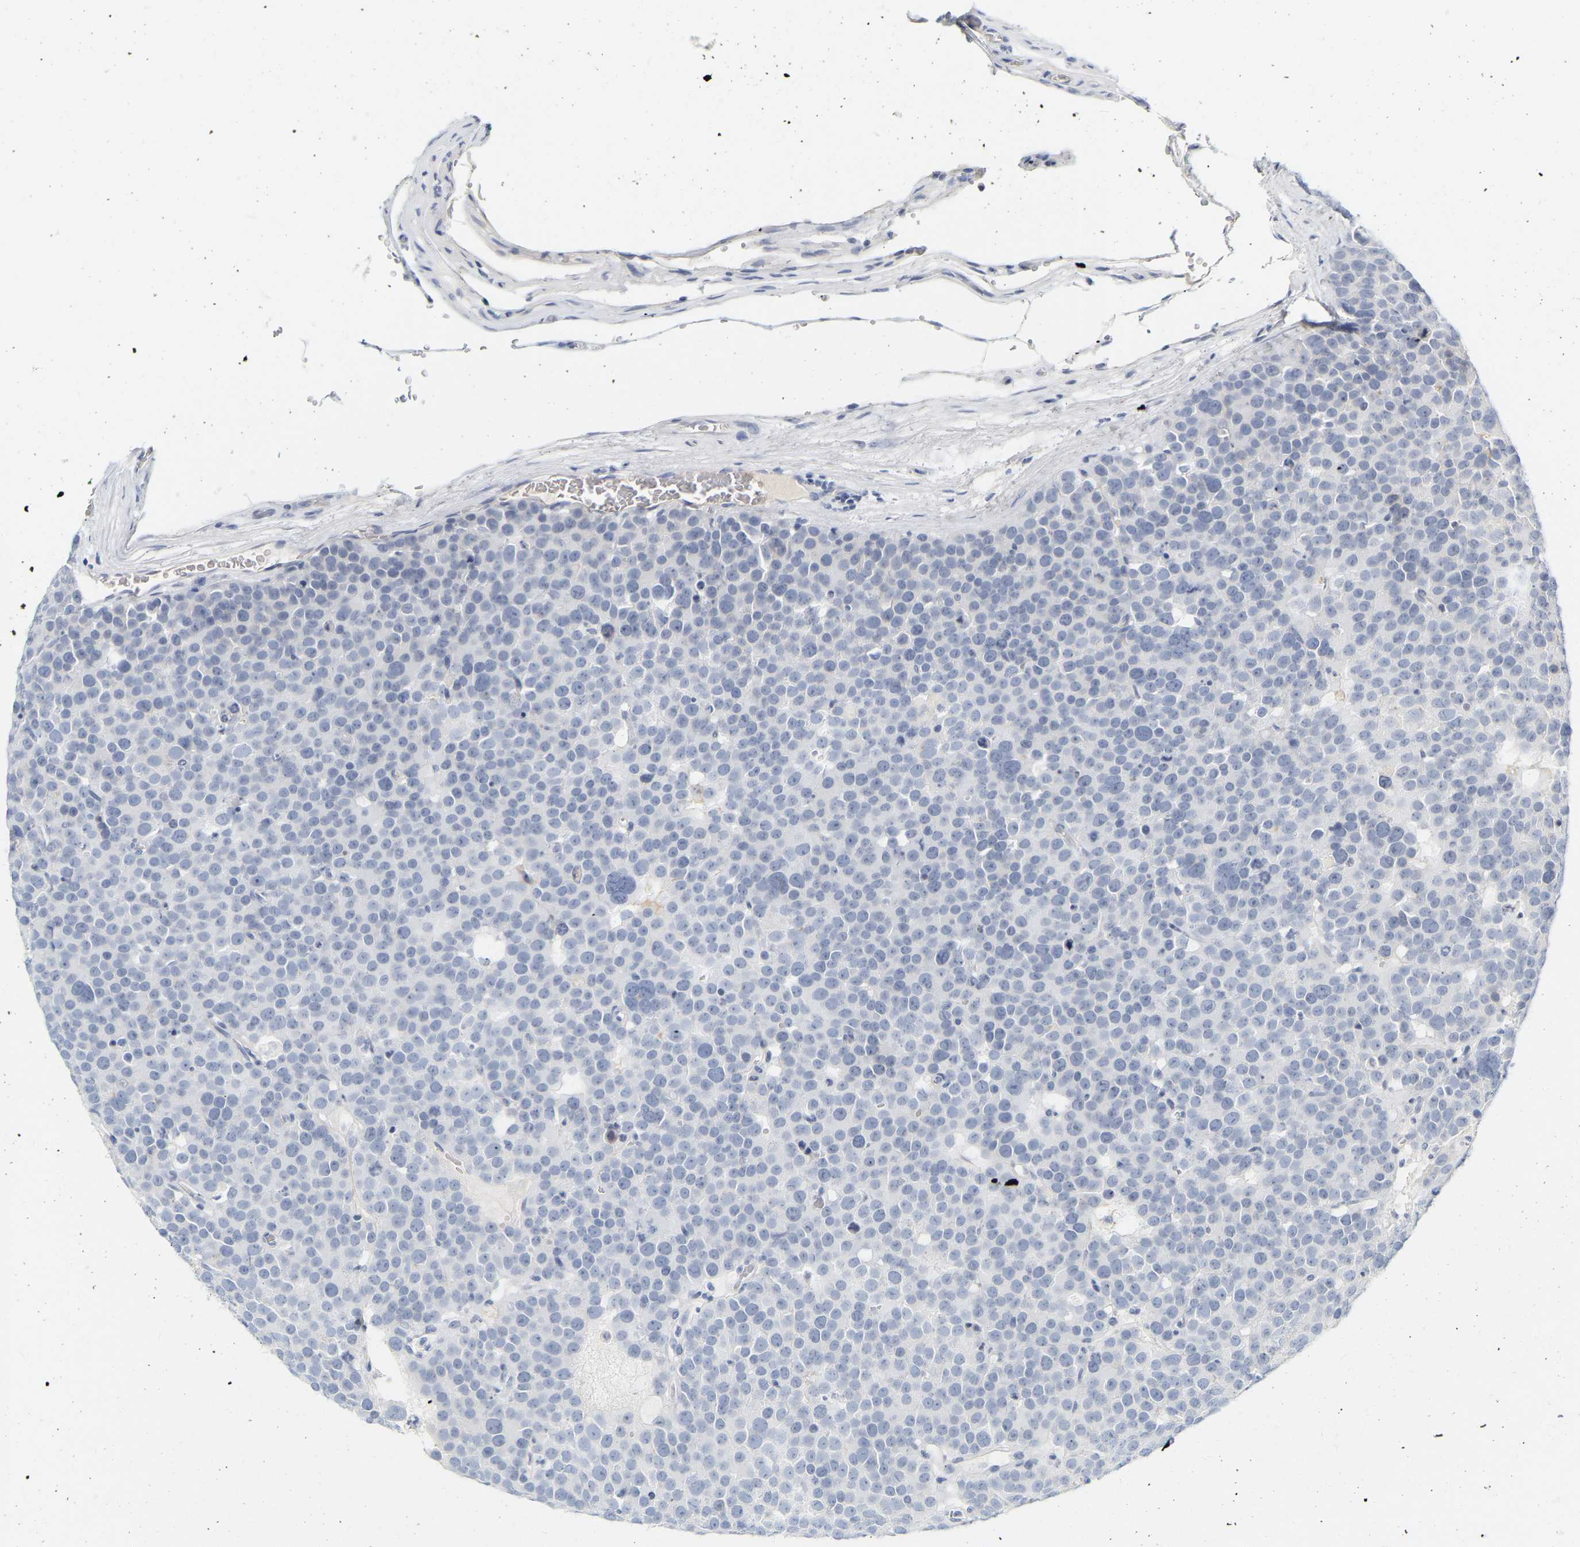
{"staining": {"intensity": "negative", "quantity": "none", "location": "none"}, "tissue": "testis cancer", "cell_type": "Tumor cells", "image_type": "cancer", "snomed": [{"axis": "morphology", "description": "Seminoma, NOS"}, {"axis": "topography", "description": "Testis"}], "caption": "A high-resolution micrograph shows immunohistochemistry staining of testis cancer (seminoma), which shows no significant expression in tumor cells.", "gene": "GNAS", "patient": {"sex": "male", "age": 71}}